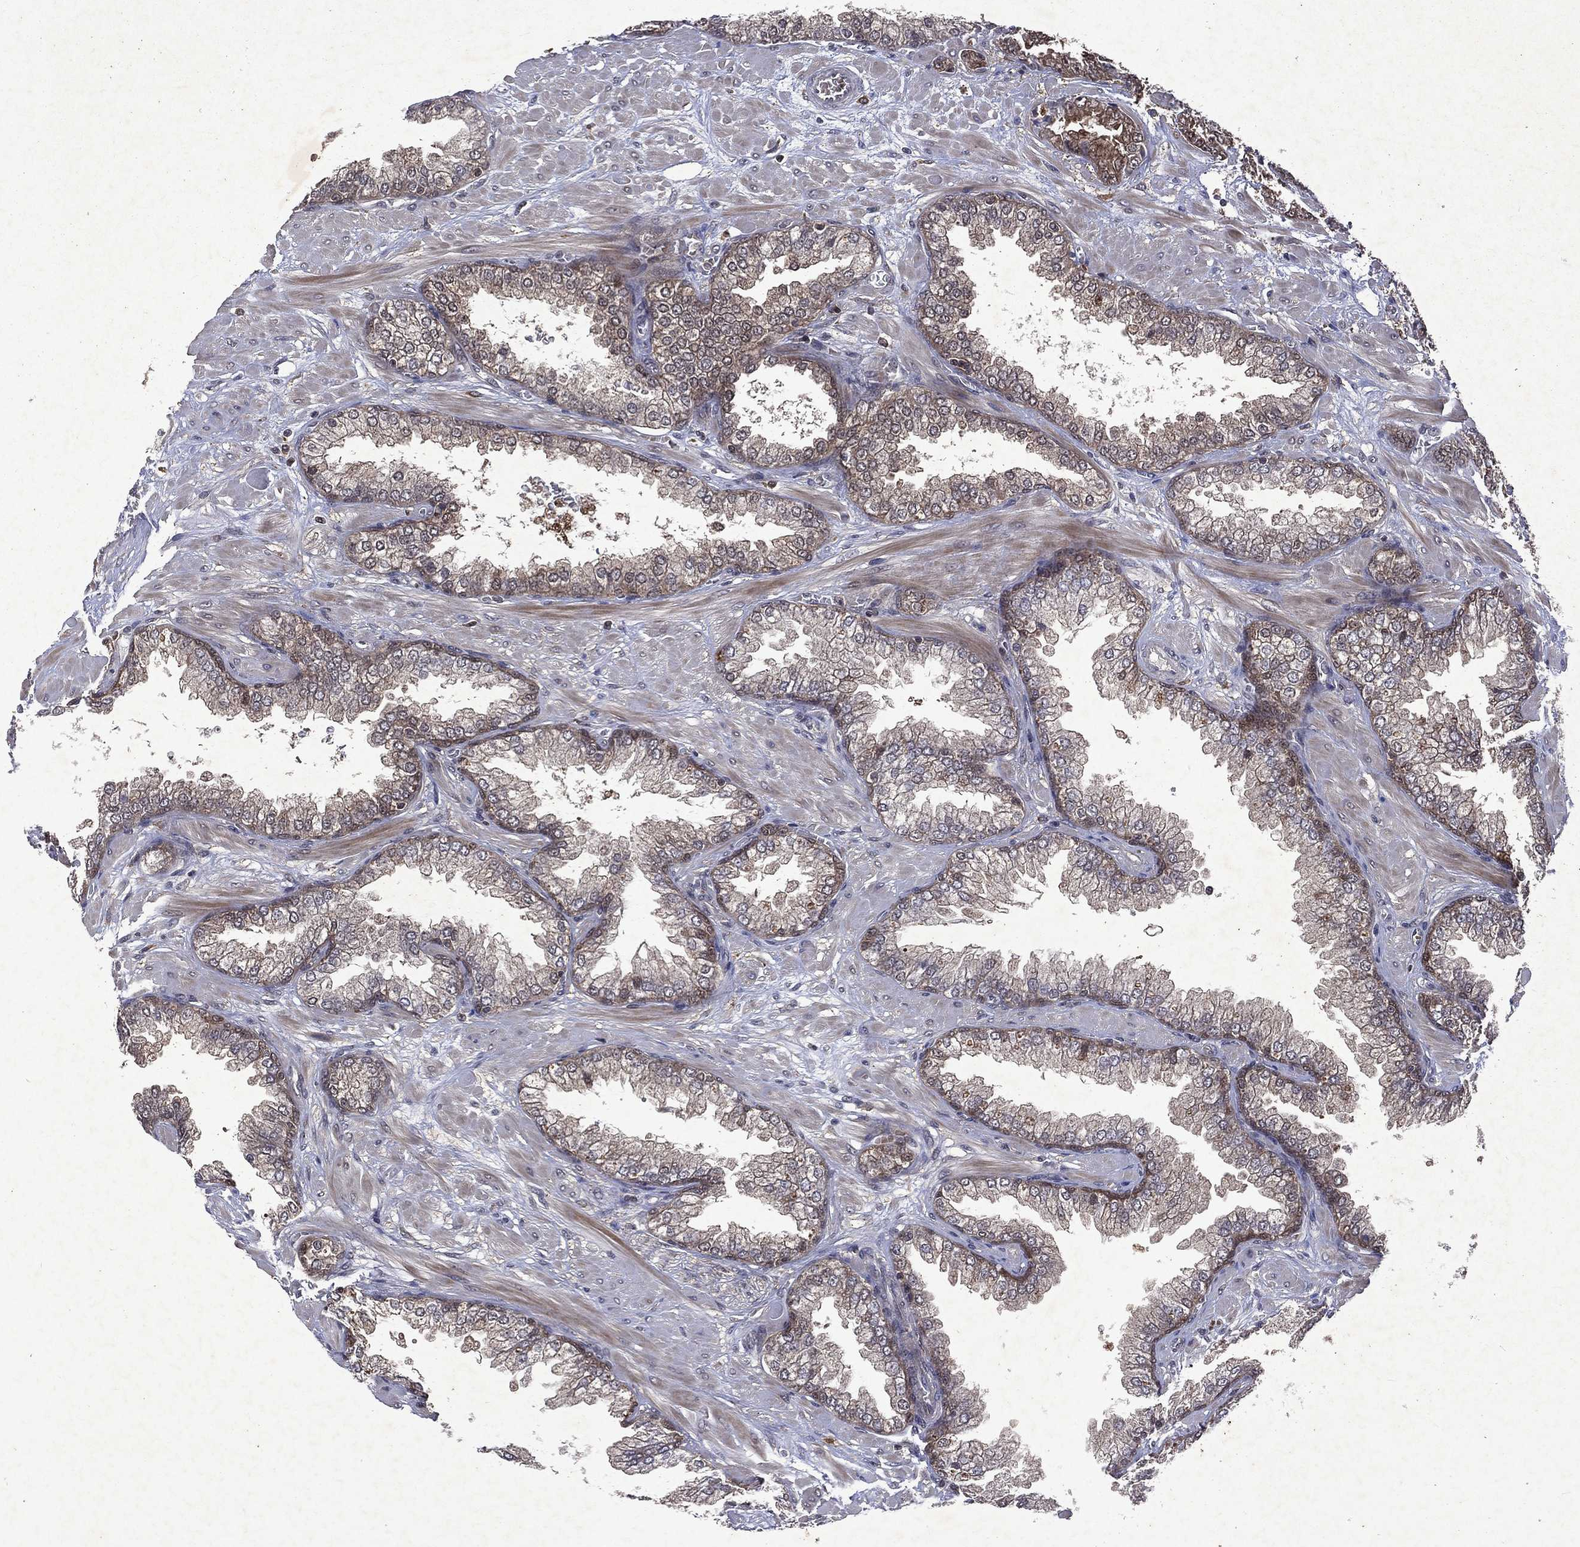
{"staining": {"intensity": "weak", "quantity": "25%-75%", "location": "cytoplasmic/membranous"}, "tissue": "prostate cancer", "cell_type": "Tumor cells", "image_type": "cancer", "snomed": [{"axis": "morphology", "description": "Adenocarcinoma, Low grade"}, {"axis": "topography", "description": "Prostate"}], "caption": "Protein expression analysis of prostate cancer exhibits weak cytoplasmic/membranous staining in approximately 25%-75% of tumor cells.", "gene": "MTAP", "patient": {"sex": "male", "age": 57}}